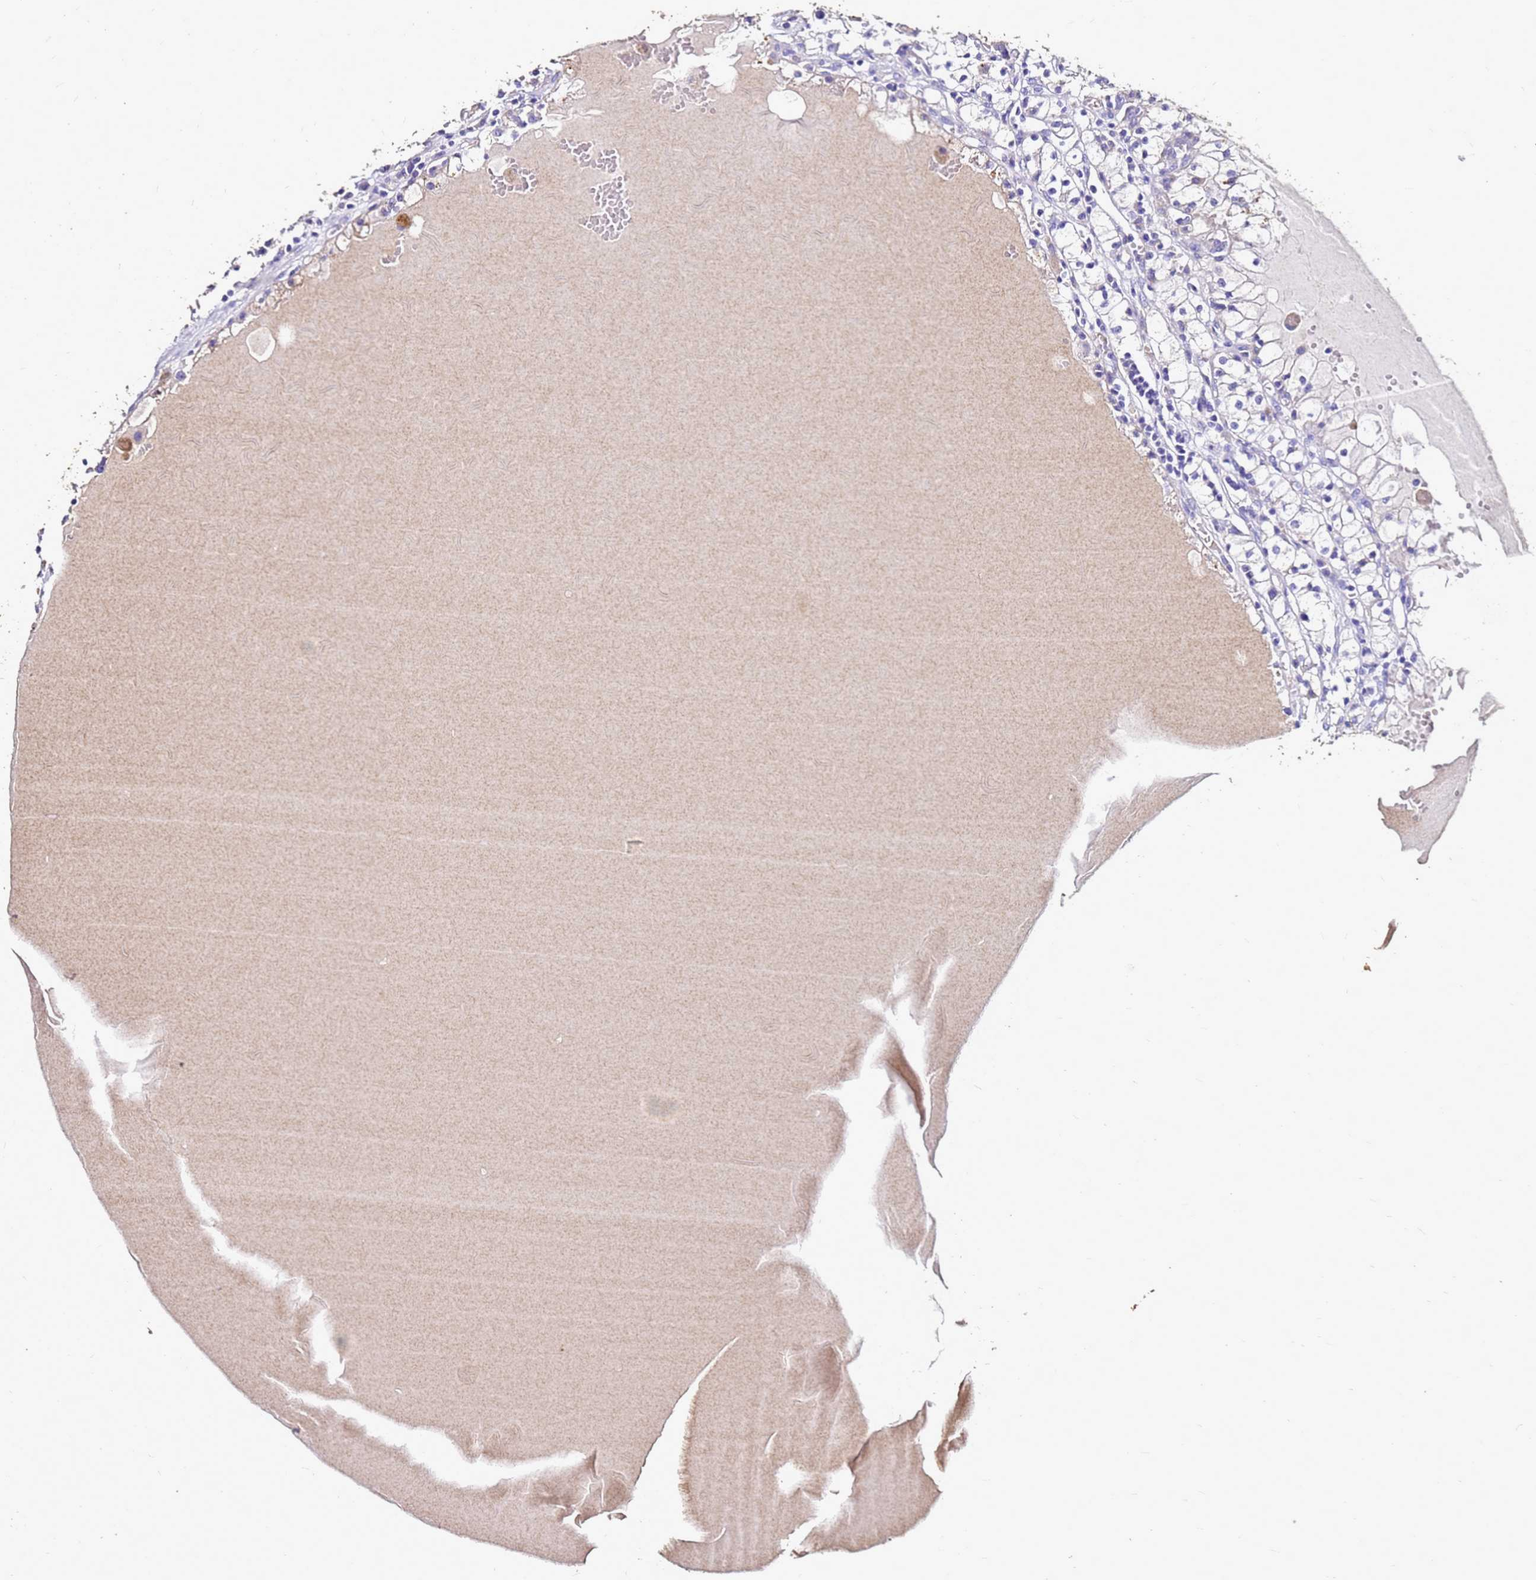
{"staining": {"intensity": "negative", "quantity": "none", "location": "none"}, "tissue": "renal cancer", "cell_type": "Tumor cells", "image_type": "cancer", "snomed": [{"axis": "morphology", "description": "Adenocarcinoma, NOS"}, {"axis": "topography", "description": "Kidney"}], "caption": "Tumor cells are negative for protein expression in human adenocarcinoma (renal).", "gene": "S100A2", "patient": {"sex": "male", "age": 56}}